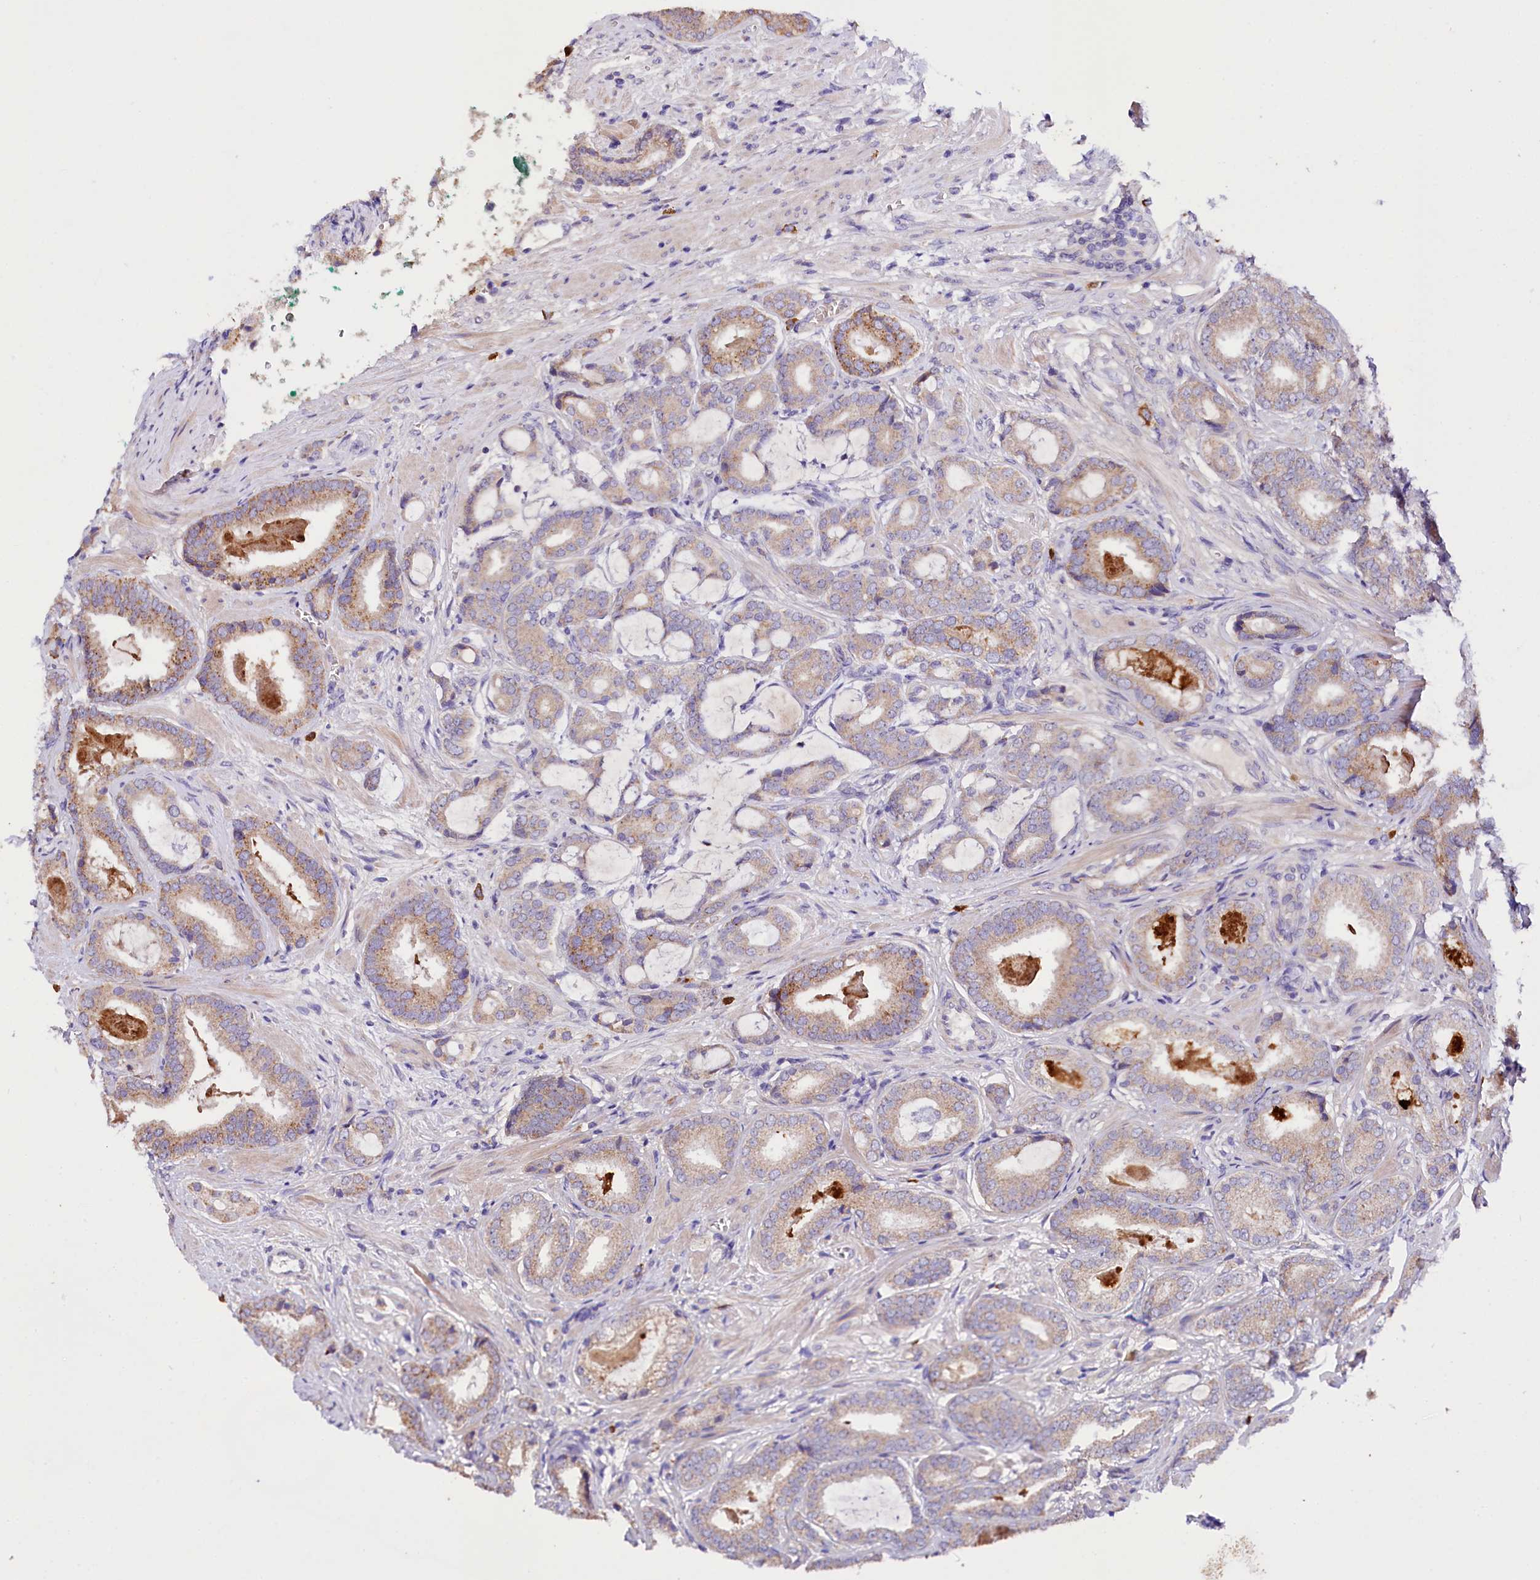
{"staining": {"intensity": "moderate", "quantity": "<25%", "location": "cytoplasmic/membranous"}, "tissue": "prostate cancer", "cell_type": "Tumor cells", "image_type": "cancer", "snomed": [{"axis": "morphology", "description": "Adenocarcinoma, High grade"}, {"axis": "topography", "description": "Prostate"}], "caption": "Prostate cancer (adenocarcinoma (high-grade)) tissue exhibits moderate cytoplasmic/membranous expression in about <25% of tumor cells, visualized by immunohistochemistry.", "gene": "ZNF45", "patient": {"sex": "male", "age": 60}}